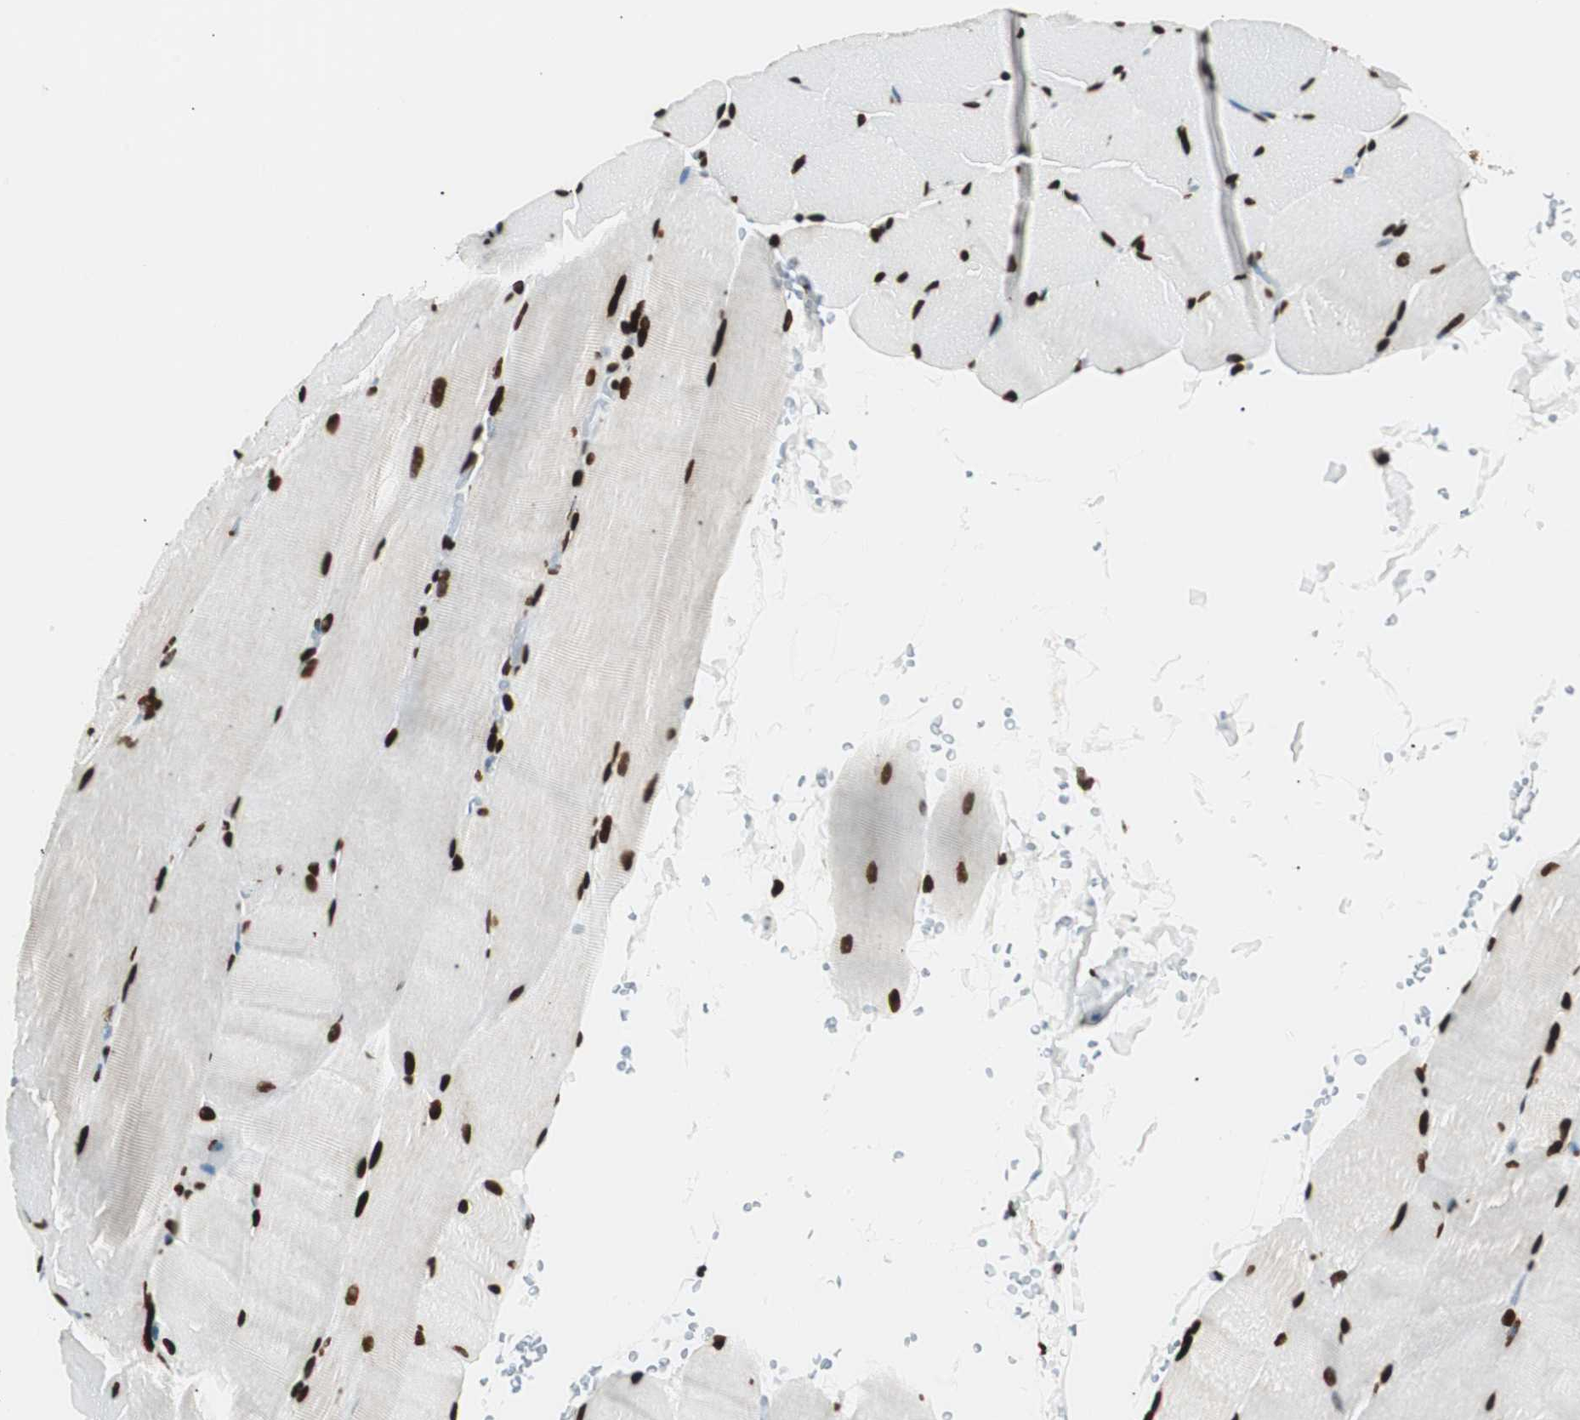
{"staining": {"intensity": "strong", "quantity": ">75%", "location": "nuclear"}, "tissue": "skeletal muscle", "cell_type": "Myocytes", "image_type": "normal", "snomed": [{"axis": "morphology", "description": "Normal tissue, NOS"}, {"axis": "topography", "description": "Skeletal muscle"}, {"axis": "topography", "description": "Parathyroid gland"}], "caption": "A high amount of strong nuclear staining is identified in about >75% of myocytes in benign skeletal muscle. The staining is performed using DAB (3,3'-diaminobenzidine) brown chromogen to label protein expression. The nuclei are counter-stained blue using hematoxylin.", "gene": "EWSR1", "patient": {"sex": "female", "age": 37}}